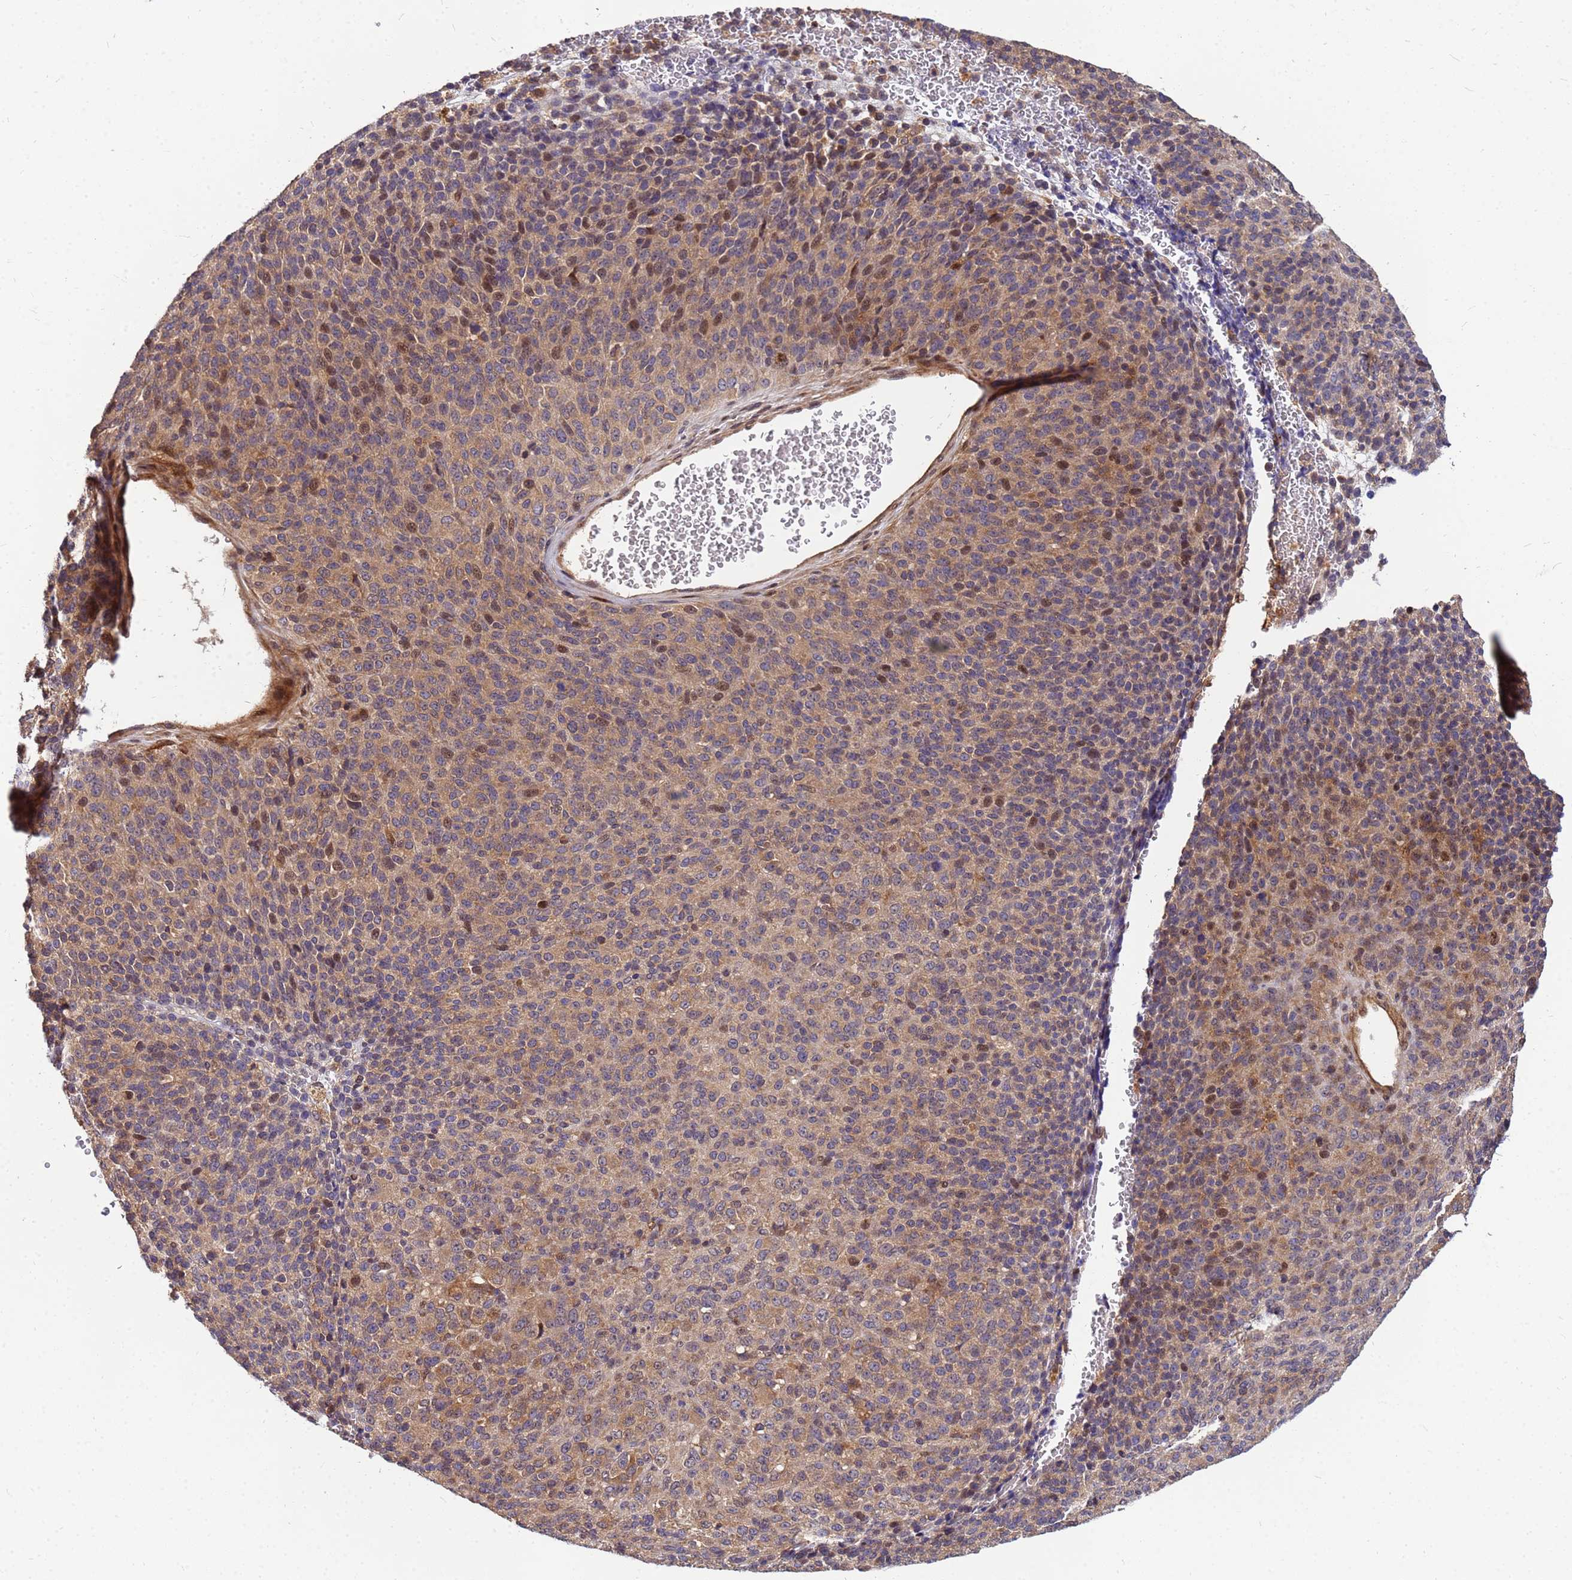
{"staining": {"intensity": "moderate", "quantity": "25%-75%", "location": "cytoplasmic/membranous,nuclear"}, "tissue": "melanoma", "cell_type": "Tumor cells", "image_type": "cancer", "snomed": [{"axis": "morphology", "description": "Malignant melanoma, Metastatic site"}, {"axis": "topography", "description": "Brain"}], "caption": "Immunohistochemistry staining of melanoma, which displays medium levels of moderate cytoplasmic/membranous and nuclear staining in about 25%-75% of tumor cells indicating moderate cytoplasmic/membranous and nuclear protein positivity. The staining was performed using DAB (3,3'-diaminobenzidine) (brown) for protein detection and nuclei were counterstained in hematoxylin (blue).", "gene": "DUS4L", "patient": {"sex": "female", "age": 56}}